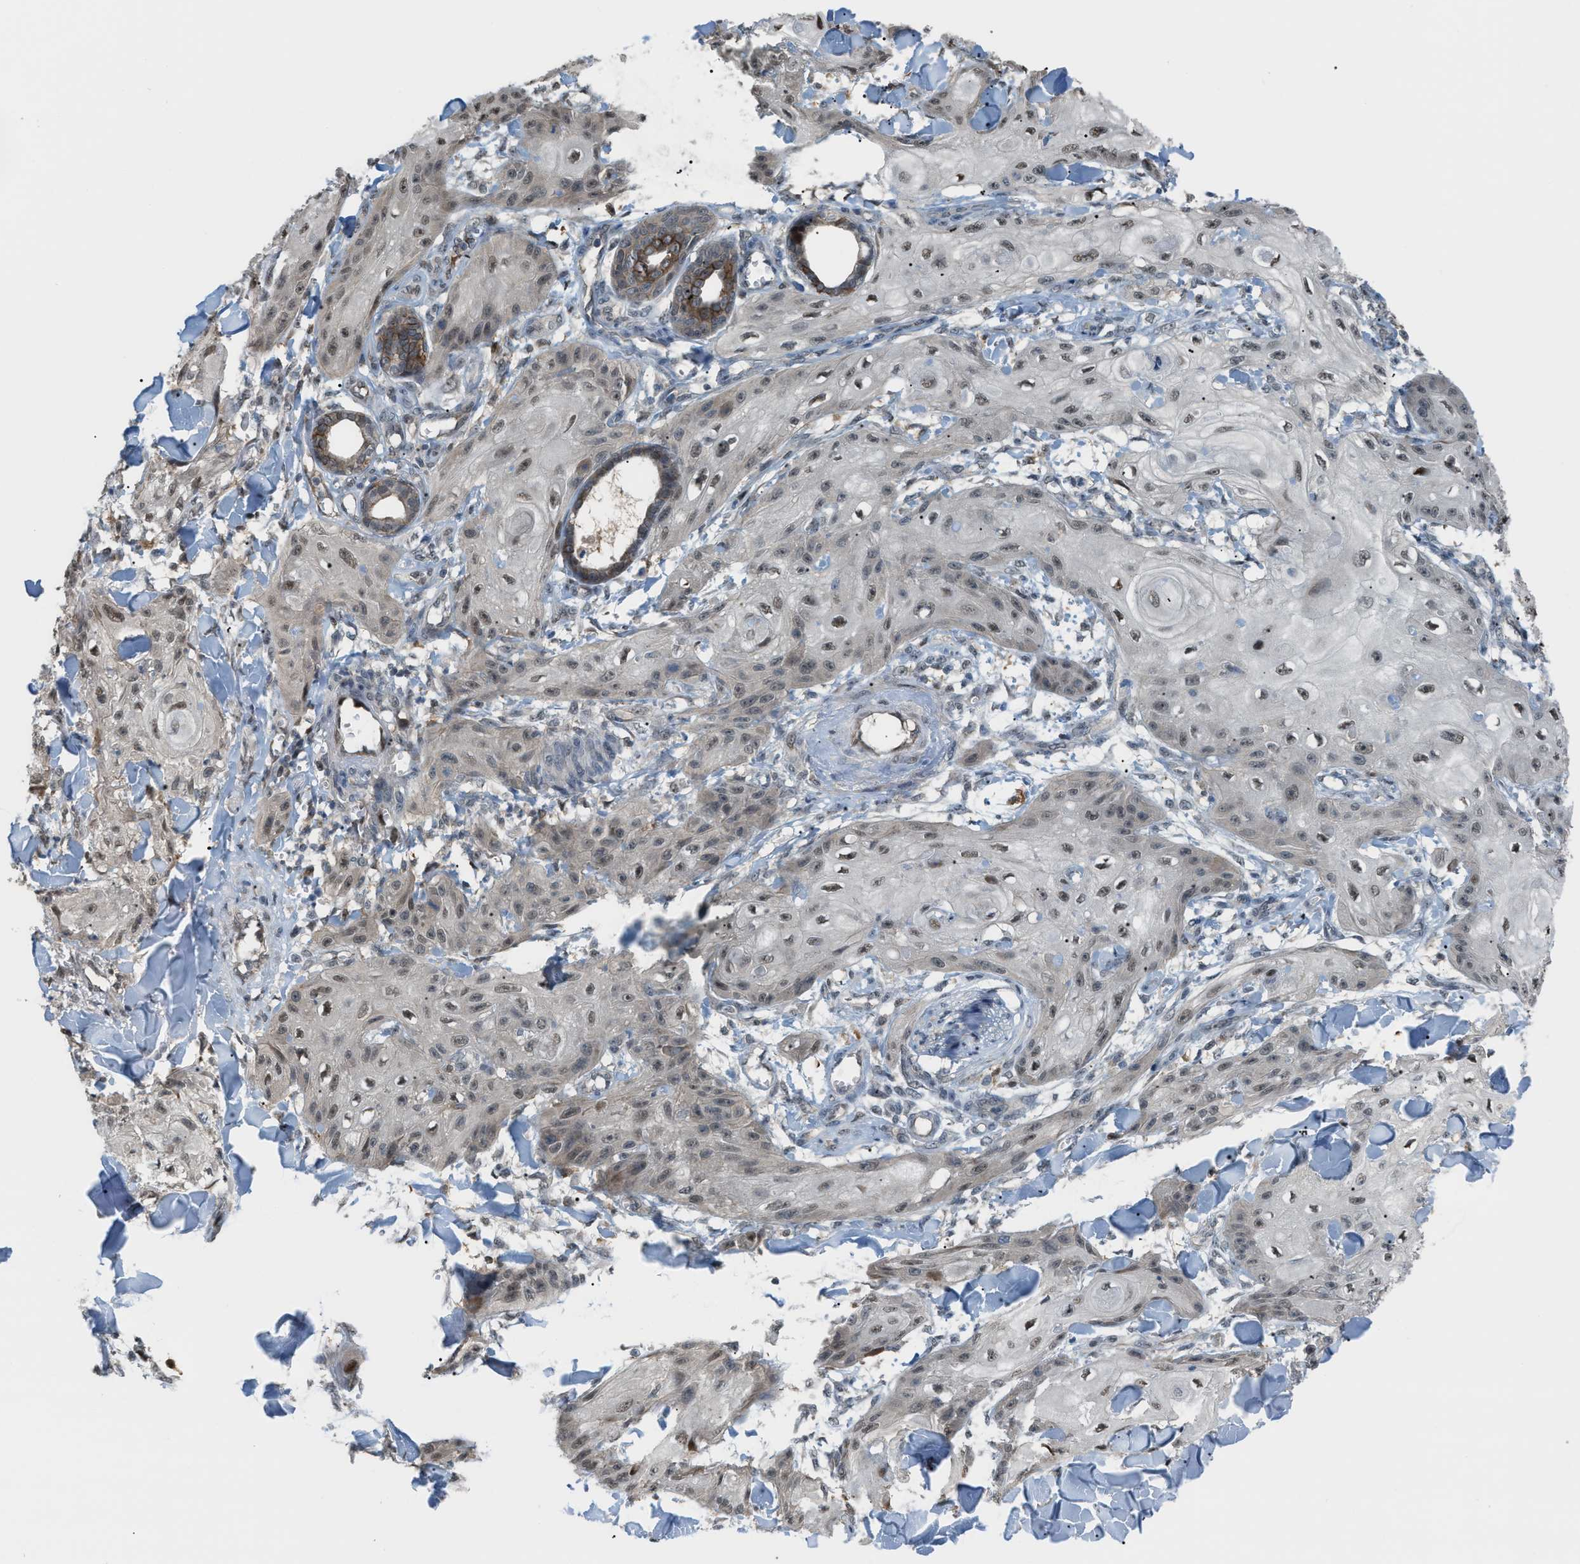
{"staining": {"intensity": "weak", "quantity": "25%-75%", "location": "nuclear"}, "tissue": "skin cancer", "cell_type": "Tumor cells", "image_type": "cancer", "snomed": [{"axis": "morphology", "description": "Squamous cell carcinoma, NOS"}, {"axis": "topography", "description": "Skin"}], "caption": "Approximately 25%-75% of tumor cells in human skin squamous cell carcinoma demonstrate weak nuclear protein positivity as visualized by brown immunohistochemical staining.", "gene": "RFFL", "patient": {"sex": "male", "age": 74}}